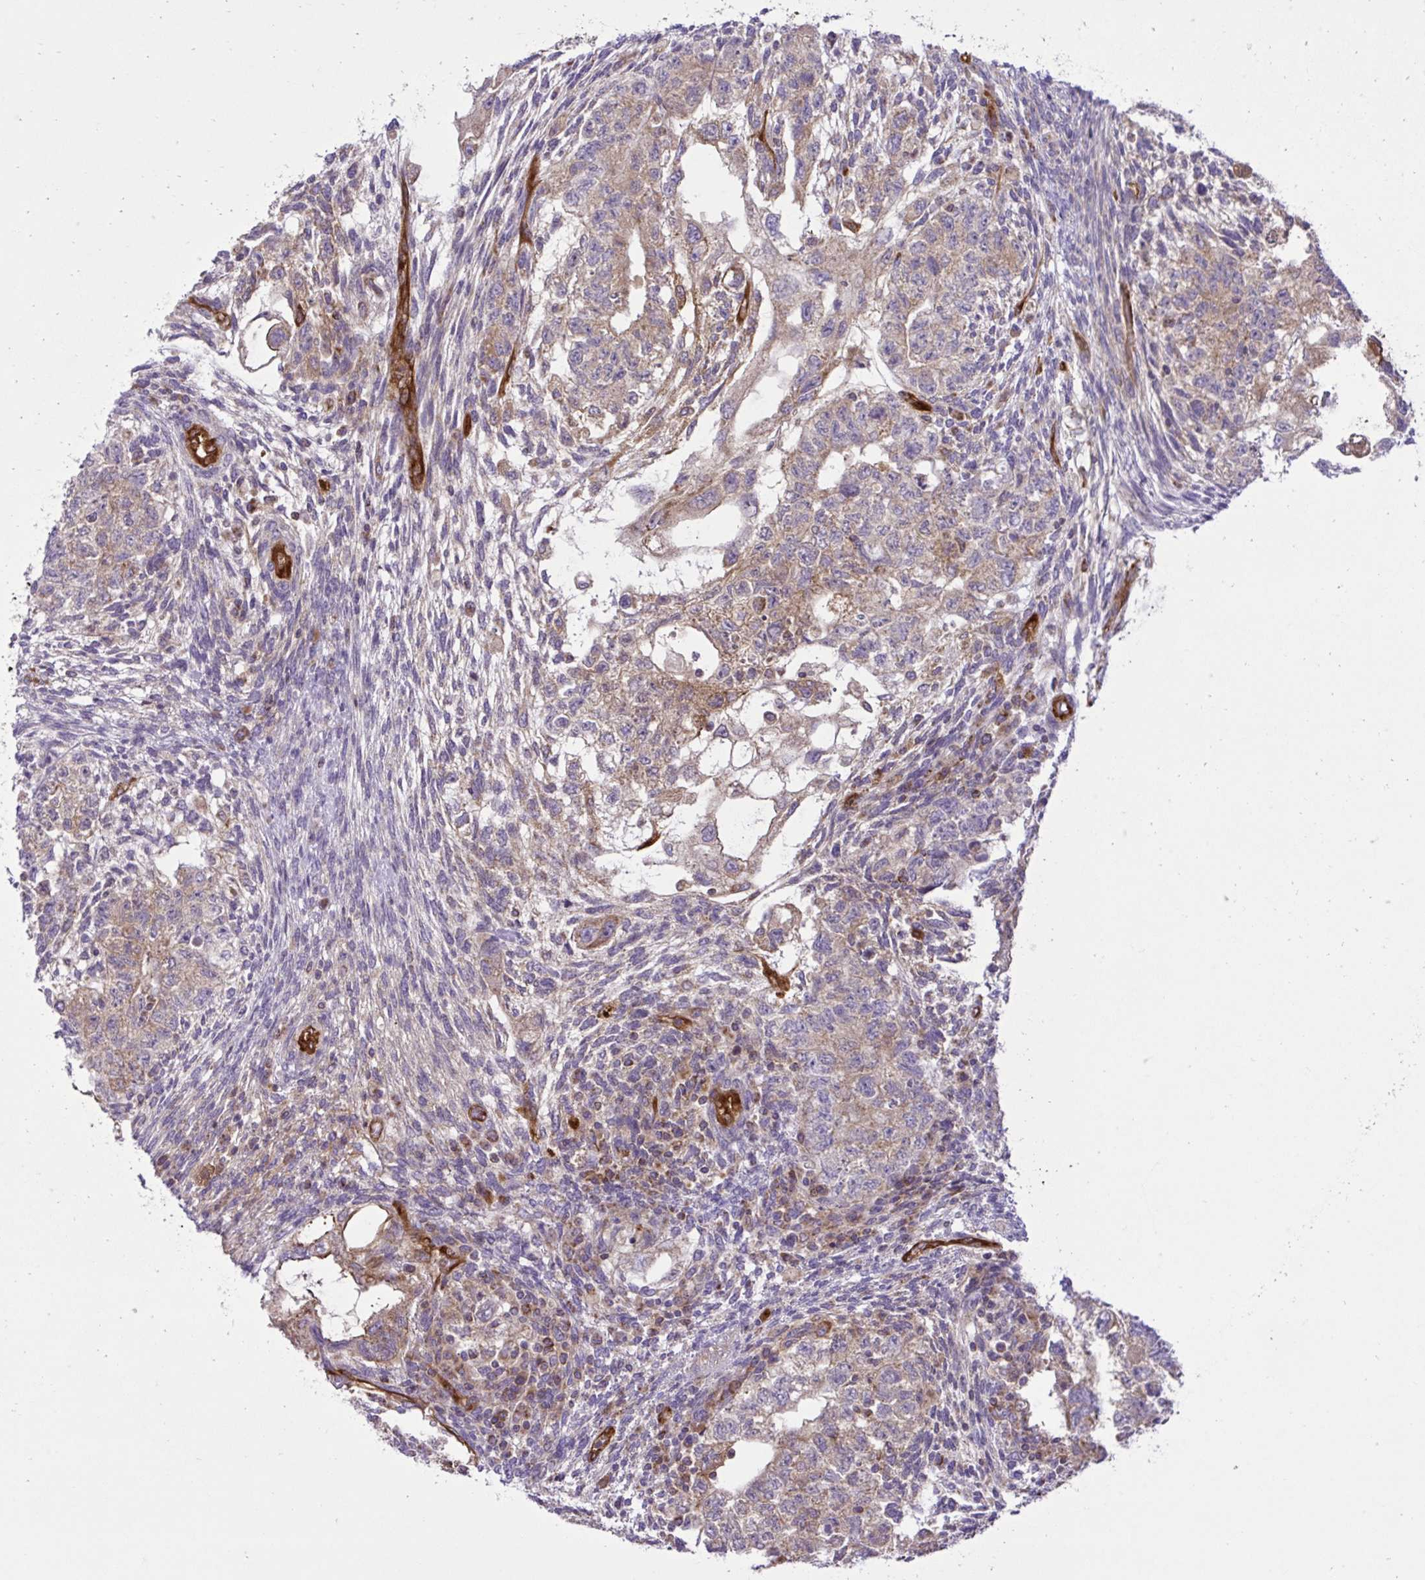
{"staining": {"intensity": "weak", "quantity": ">75%", "location": "cytoplasmic/membranous"}, "tissue": "testis cancer", "cell_type": "Tumor cells", "image_type": "cancer", "snomed": [{"axis": "morphology", "description": "Normal tissue, NOS"}, {"axis": "morphology", "description": "Carcinoma, Embryonal, NOS"}, {"axis": "topography", "description": "Testis"}], "caption": "Immunohistochemical staining of human testis embryonal carcinoma shows low levels of weak cytoplasmic/membranous protein expression in about >75% of tumor cells.", "gene": "LIMS1", "patient": {"sex": "male", "age": 36}}